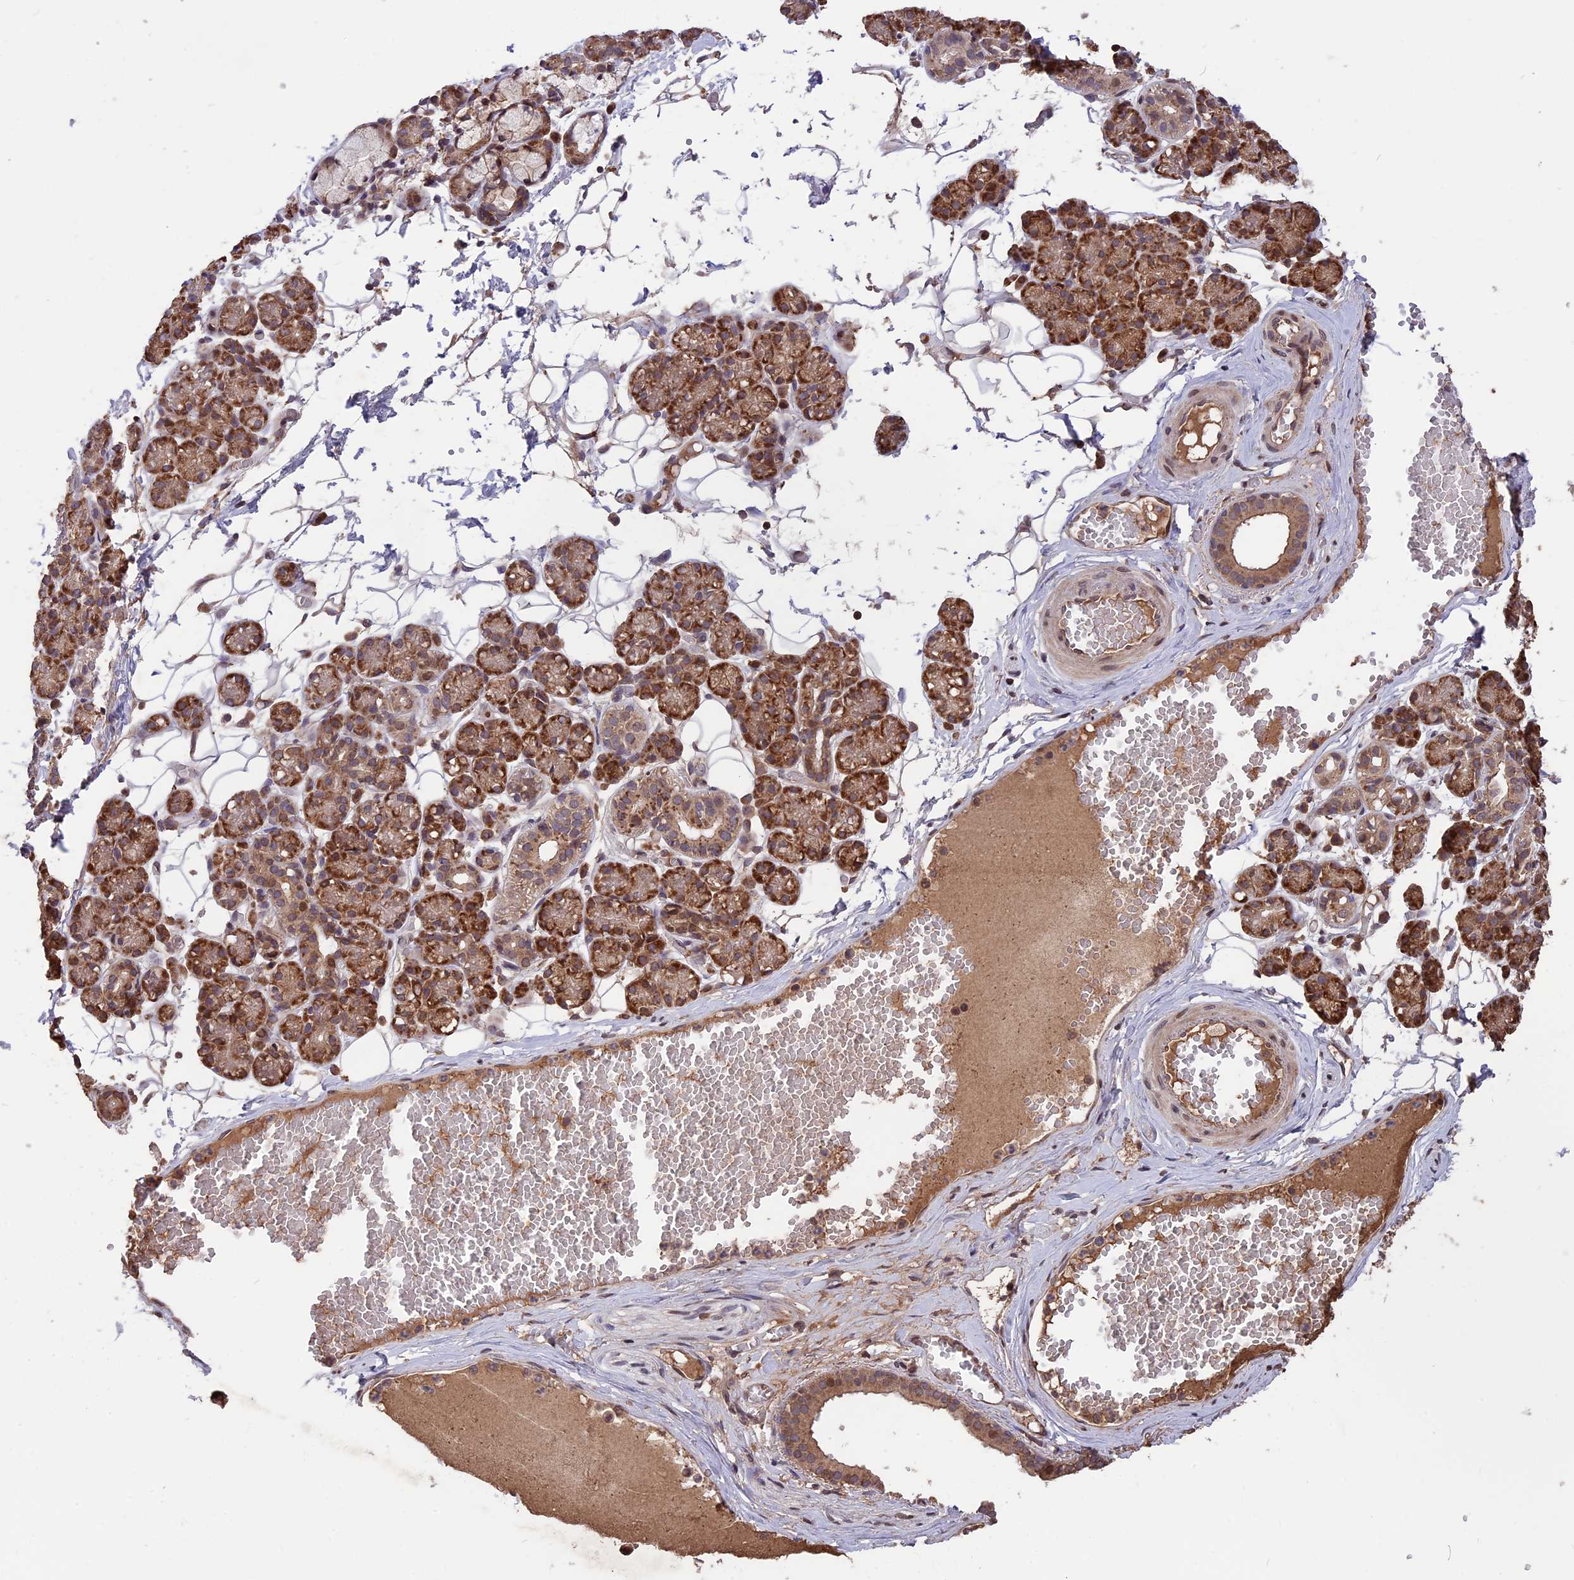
{"staining": {"intensity": "moderate", "quantity": ">75%", "location": "cytoplasmic/membranous,nuclear"}, "tissue": "salivary gland", "cell_type": "Glandular cells", "image_type": "normal", "snomed": [{"axis": "morphology", "description": "Normal tissue, NOS"}, {"axis": "topography", "description": "Salivary gland"}], "caption": "High-magnification brightfield microscopy of benign salivary gland stained with DAB (3,3'-diaminobenzidine) (brown) and counterstained with hematoxylin (blue). glandular cells exhibit moderate cytoplasmic/membranous,nuclear staining is seen in about>75% of cells.", "gene": "ZNF598", "patient": {"sex": "male", "age": 63}}